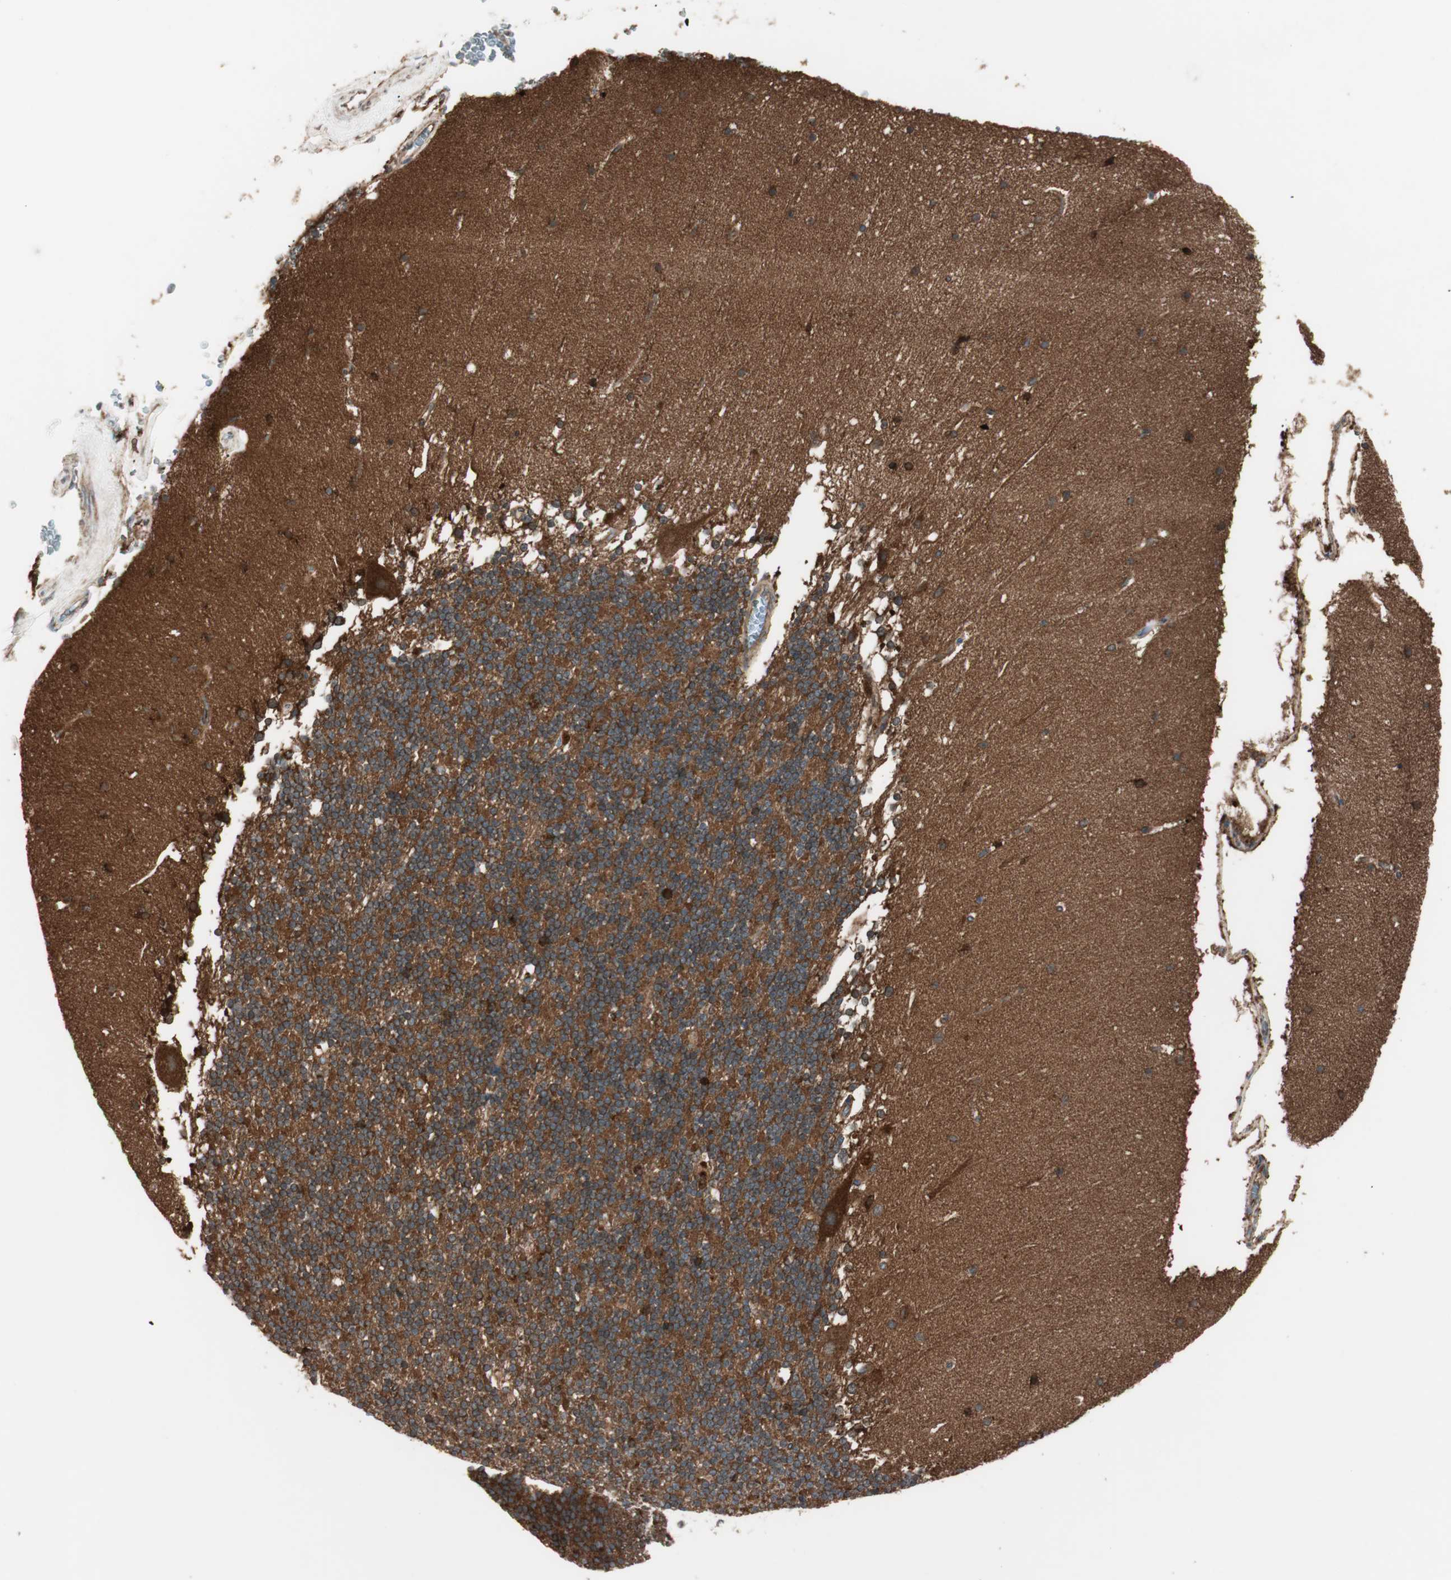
{"staining": {"intensity": "strong", "quantity": ">75%", "location": "cytoplasmic/membranous"}, "tissue": "cerebellum", "cell_type": "Cells in granular layer", "image_type": "normal", "snomed": [{"axis": "morphology", "description": "Normal tissue, NOS"}, {"axis": "topography", "description": "Cerebellum"}], "caption": "The image demonstrates immunohistochemical staining of normal cerebellum. There is strong cytoplasmic/membranous staining is appreciated in about >75% of cells in granular layer. (DAB IHC, brown staining for protein, blue staining for nuclei).", "gene": "RAB5A", "patient": {"sex": "female", "age": 19}}